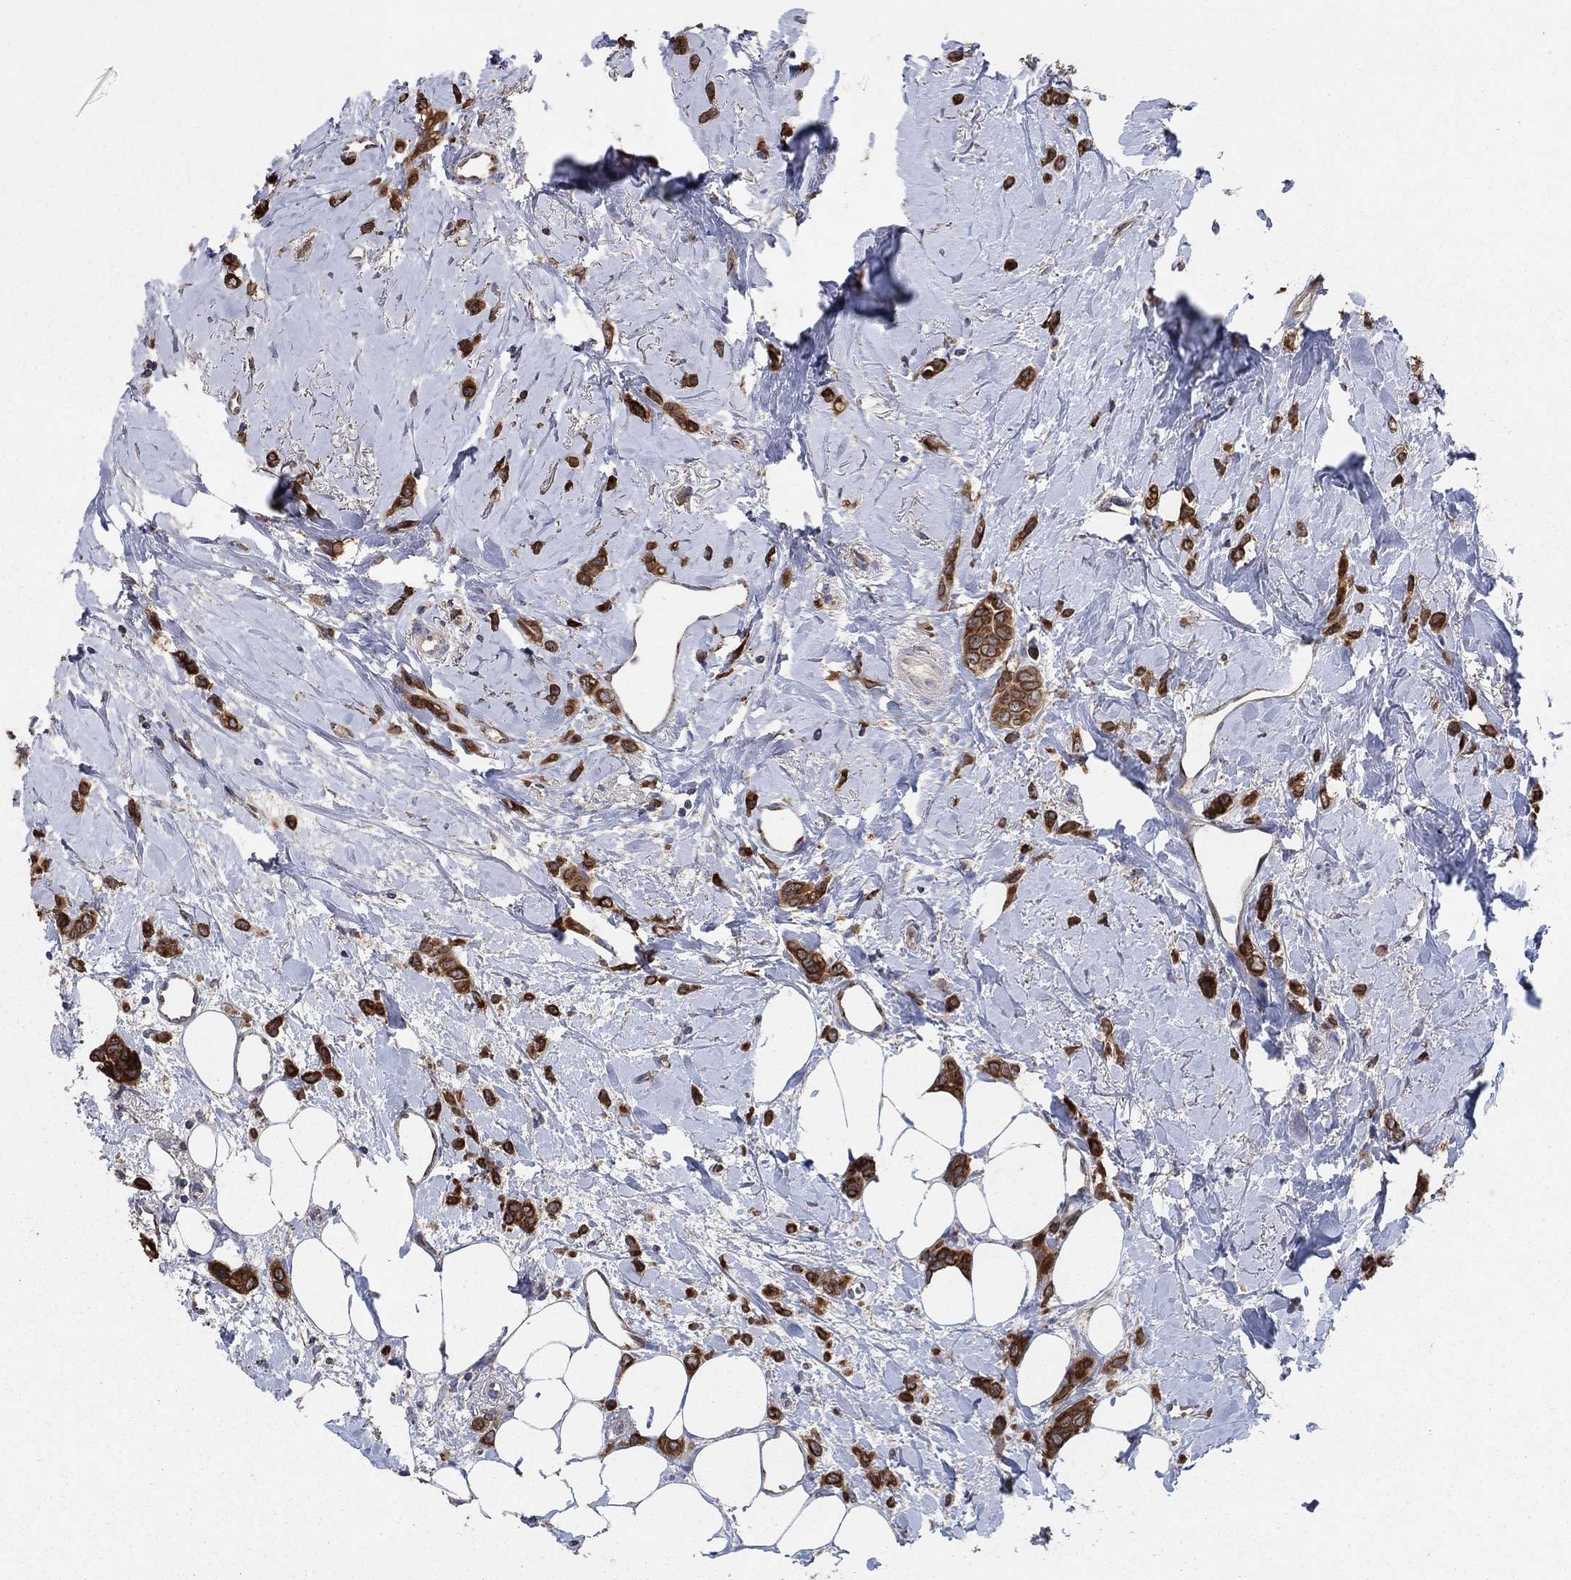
{"staining": {"intensity": "strong", "quantity": ">75%", "location": "cytoplasmic/membranous"}, "tissue": "breast cancer", "cell_type": "Tumor cells", "image_type": "cancer", "snomed": [{"axis": "morphology", "description": "Lobular carcinoma"}, {"axis": "topography", "description": "Breast"}], "caption": "Immunohistochemistry (IHC) photomicrograph of neoplastic tissue: breast cancer (lobular carcinoma) stained using immunohistochemistry demonstrates high levels of strong protein expression localized specifically in the cytoplasmic/membranous of tumor cells, appearing as a cytoplasmic/membranous brown color.", "gene": "HID1", "patient": {"sex": "female", "age": 66}}